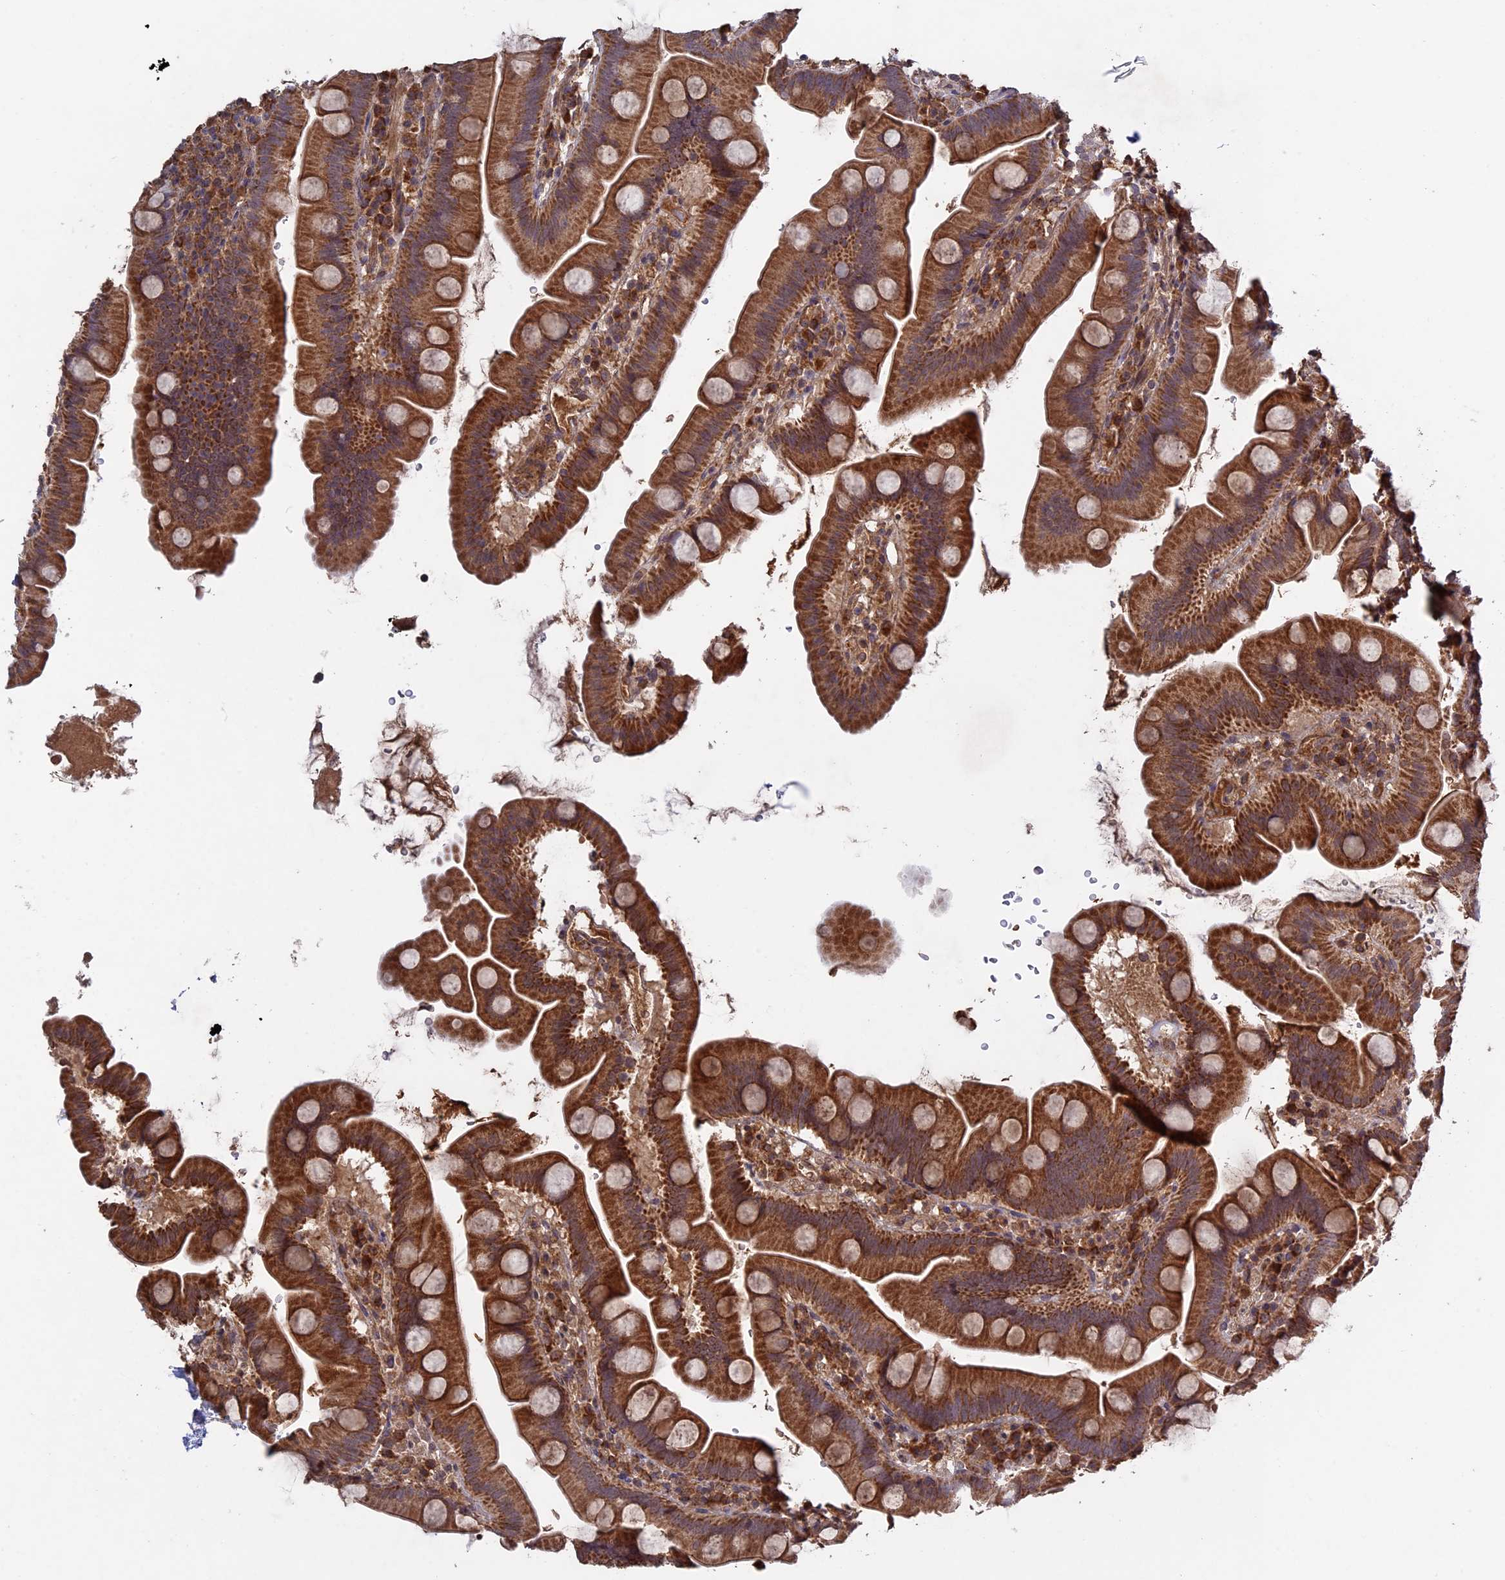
{"staining": {"intensity": "strong", "quantity": ">75%", "location": "cytoplasmic/membranous"}, "tissue": "small intestine", "cell_type": "Glandular cells", "image_type": "normal", "snomed": [{"axis": "morphology", "description": "Normal tissue, NOS"}, {"axis": "topography", "description": "Small intestine"}], "caption": "Protein staining demonstrates strong cytoplasmic/membranous expression in about >75% of glandular cells in benign small intestine.", "gene": "RAB15", "patient": {"sex": "female", "age": 68}}